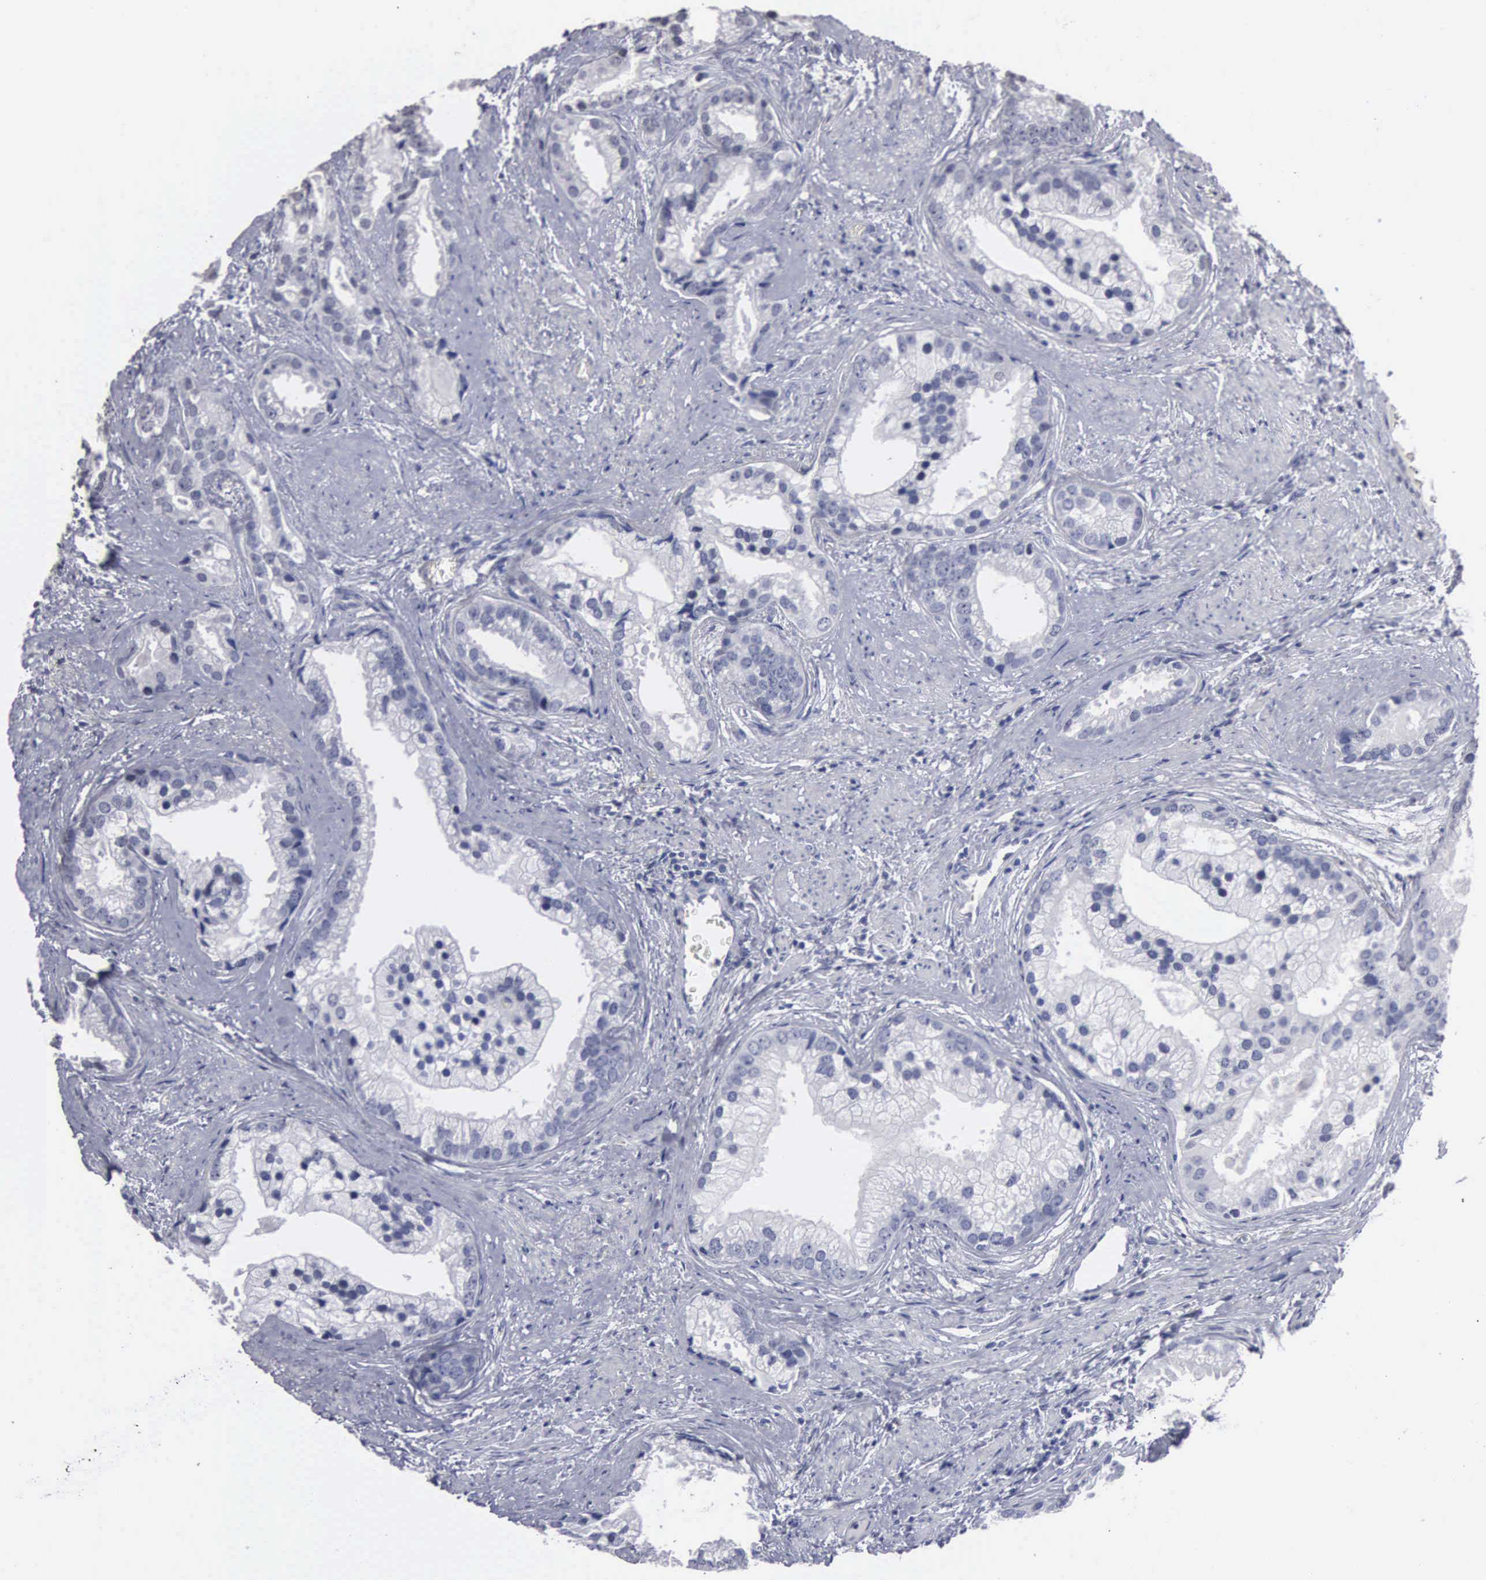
{"staining": {"intensity": "negative", "quantity": "none", "location": "none"}, "tissue": "prostate cancer", "cell_type": "Tumor cells", "image_type": "cancer", "snomed": [{"axis": "morphology", "description": "Adenocarcinoma, Medium grade"}, {"axis": "topography", "description": "Prostate"}], "caption": "An image of prostate cancer (medium-grade adenocarcinoma) stained for a protein exhibits no brown staining in tumor cells. (Immunohistochemistry, brightfield microscopy, high magnification).", "gene": "UPB1", "patient": {"sex": "male", "age": 65}}